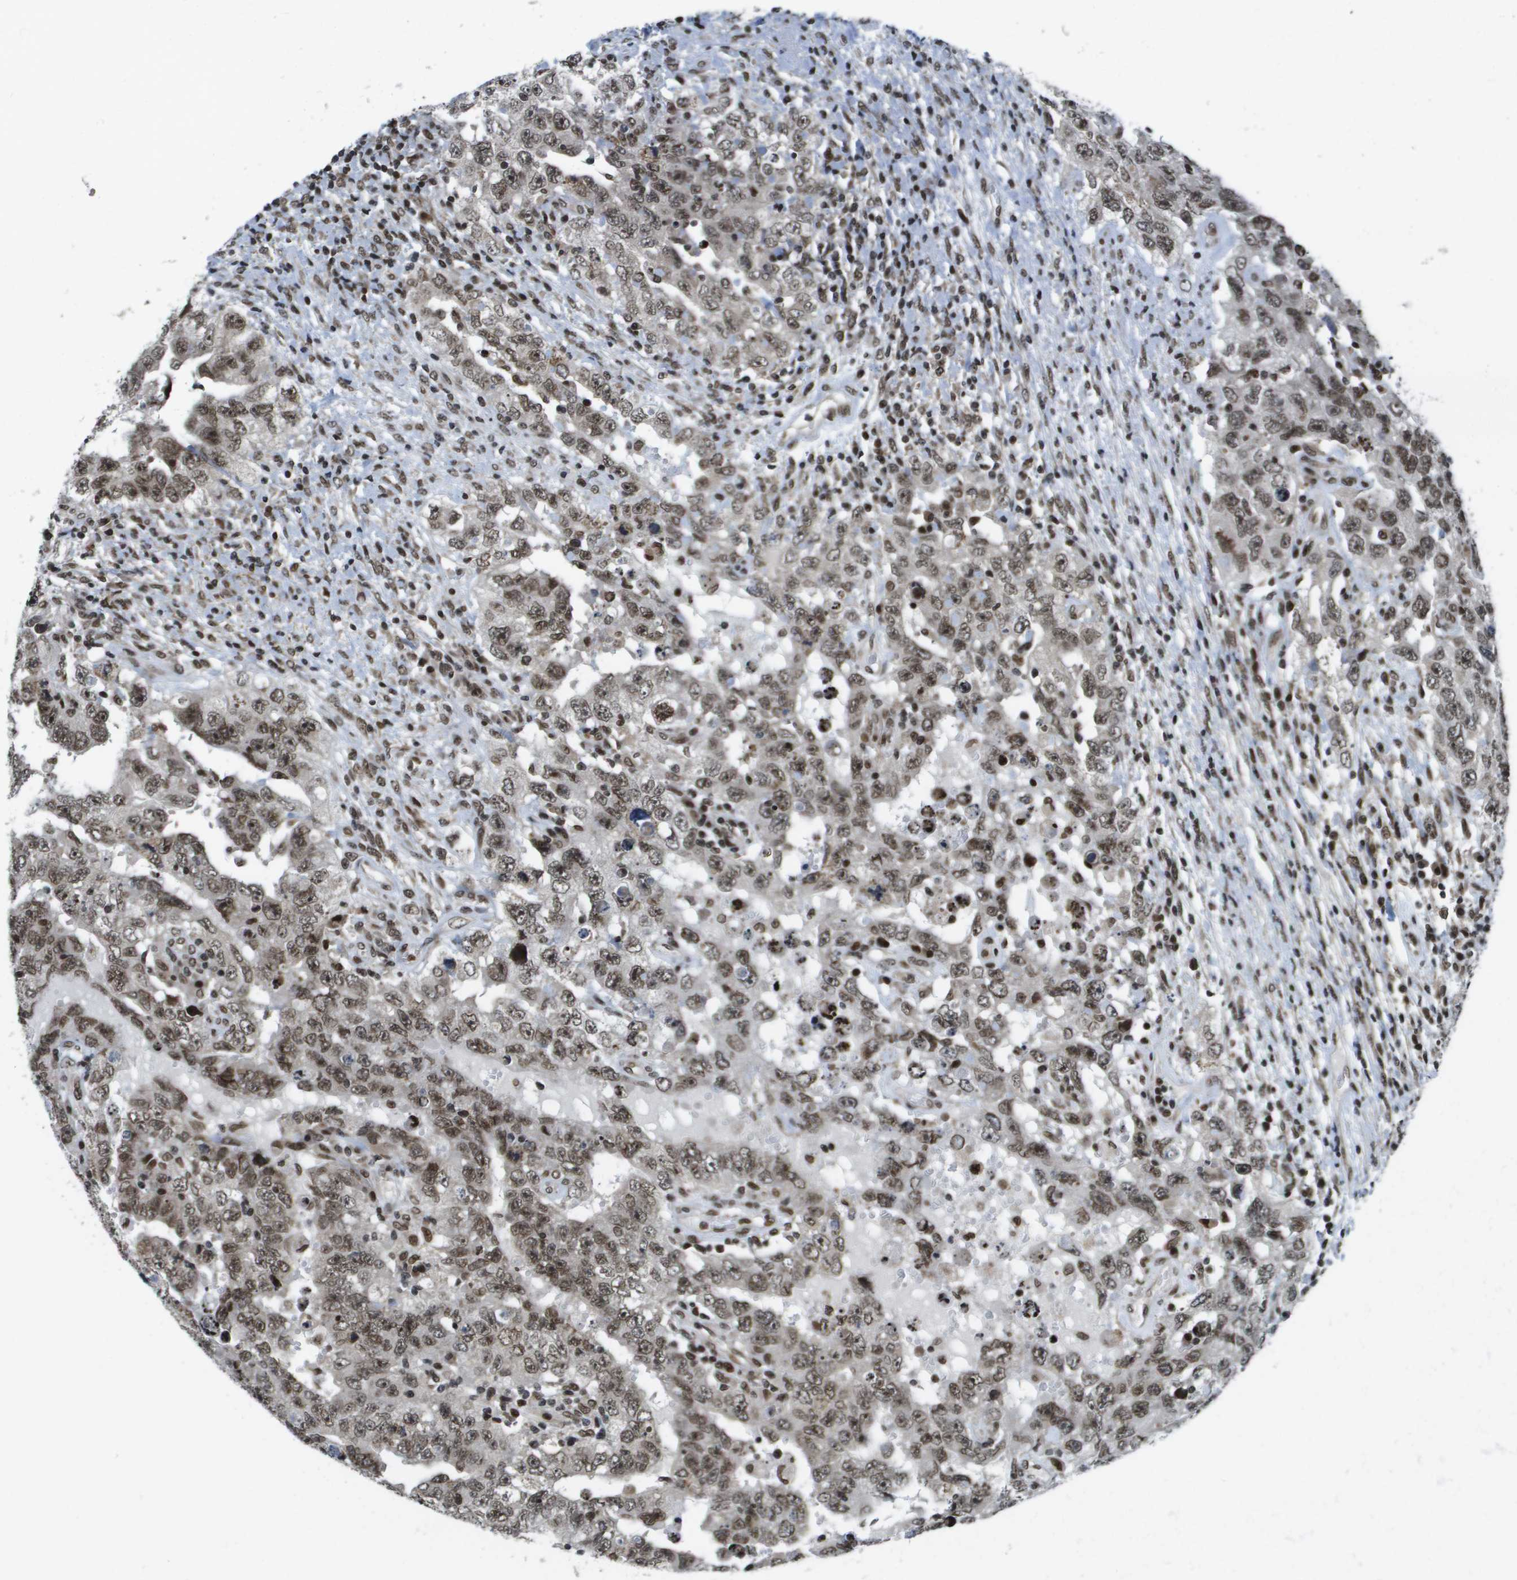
{"staining": {"intensity": "moderate", "quantity": ">75%", "location": "nuclear"}, "tissue": "testis cancer", "cell_type": "Tumor cells", "image_type": "cancer", "snomed": [{"axis": "morphology", "description": "Carcinoma, Embryonal, NOS"}, {"axis": "topography", "description": "Testis"}], "caption": "Immunohistochemical staining of testis cancer (embryonal carcinoma) reveals medium levels of moderate nuclear staining in approximately >75% of tumor cells.", "gene": "RECQL4", "patient": {"sex": "male", "age": 26}}